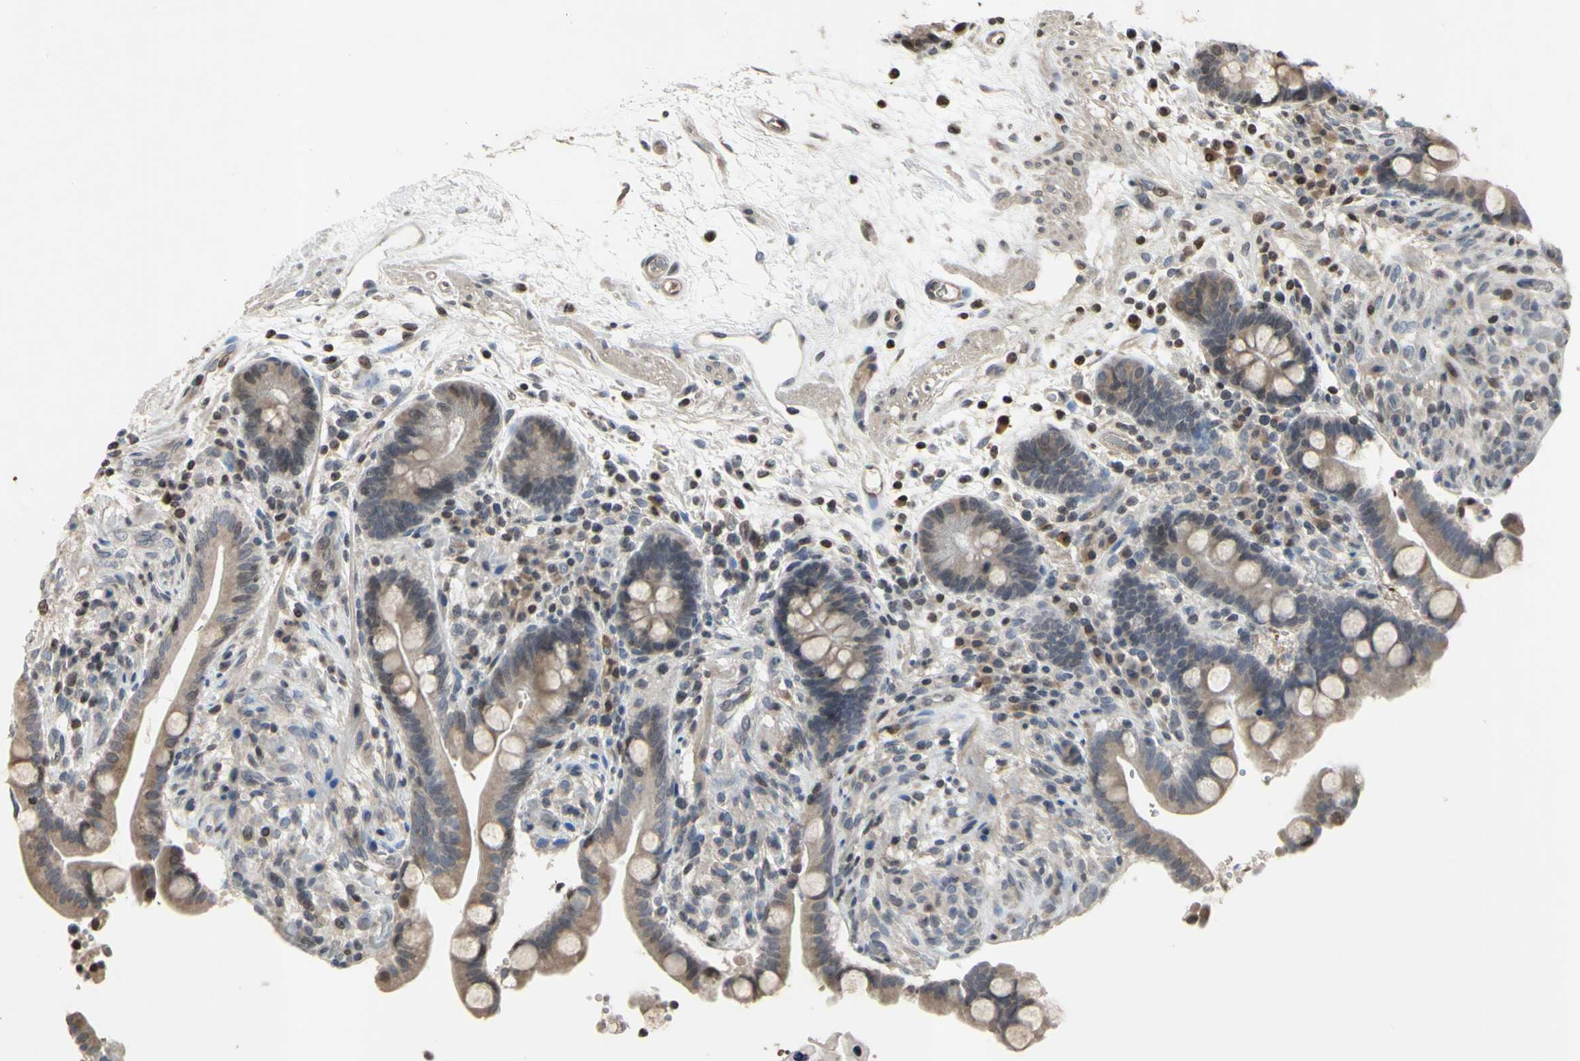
{"staining": {"intensity": "weak", "quantity": ">75%", "location": "cytoplasmic/membranous,nuclear"}, "tissue": "colon", "cell_type": "Endothelial cells", "image_type": "normal", "snomed": [{"axis": "morphology", "description": "Normal tissue, NOS"}, {"axis": "topography", "description": "Colon"}], "caption": "Immunohistochemistry (IHC) of normal colon exhibits low levels of weak cytoplasmic/membranous,nuclear positivity in approximately >75% of endothelial cells. (DAB (3,3'-diaminobenzidine) IHC, brown staining for protein, blue staining for nuclei).", "gene": "ARG1", "patient": {"sex": "male", "age": 73}}